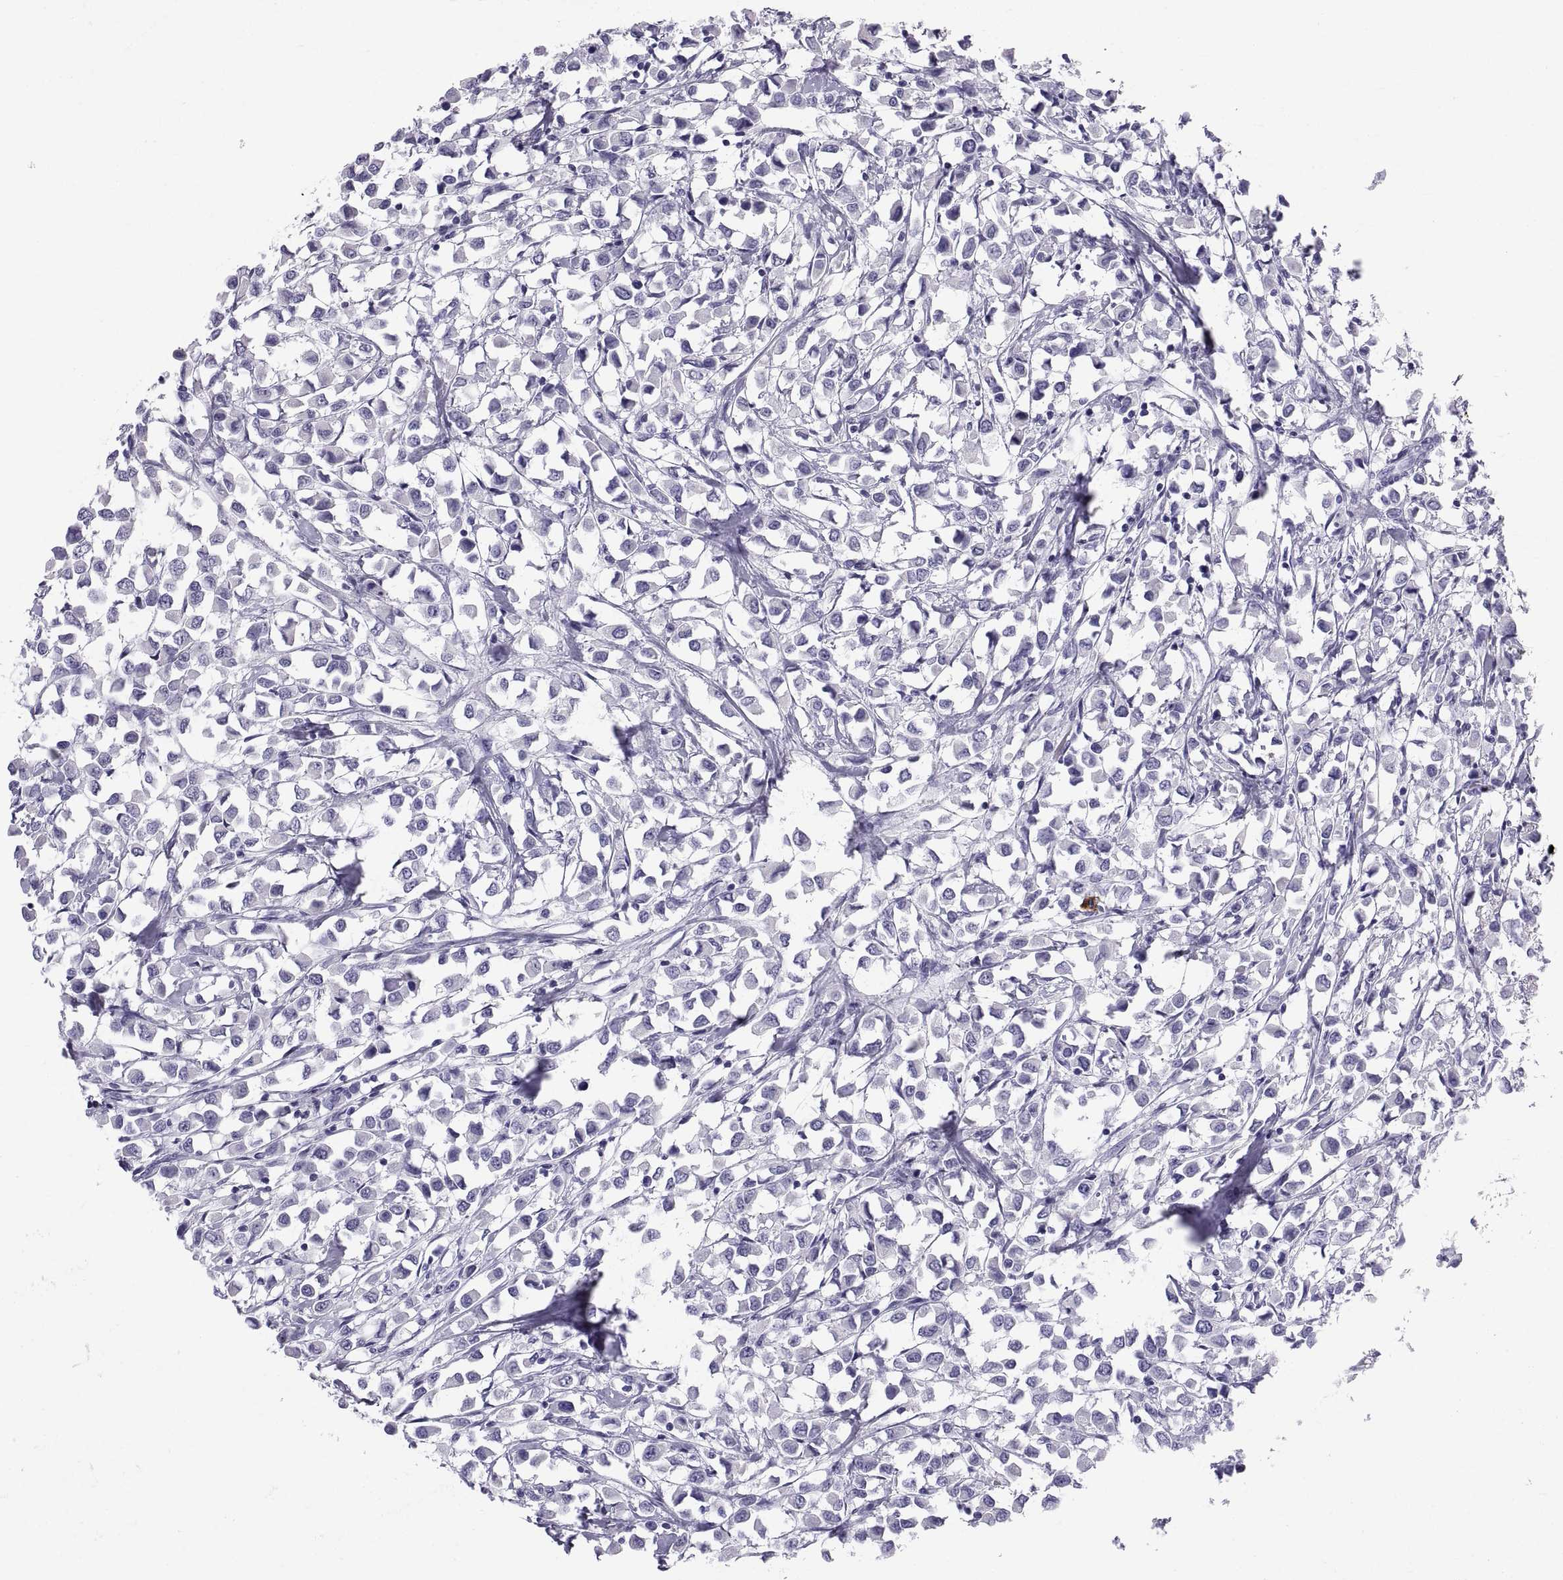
{"staining": {"intensity": "negative", "quantity": "none", "location": "none"}, "tissue": "breast cancer", "cell_type": "Tumor cells", "image_type": "cancer", "snomed": [{"axis": "morphology", "description": "Duct carcinoma"}, {"axis": "topography", "description": "Breast"}], "caption": "High power microscopy image of an immunohistochemistry (IHC) histopathology image of intraductal carcinoma (breast), revealing no significant expression in tumor cells.", "gene": "CT47A10", "patient": {"sex": "female", "age": 61}}